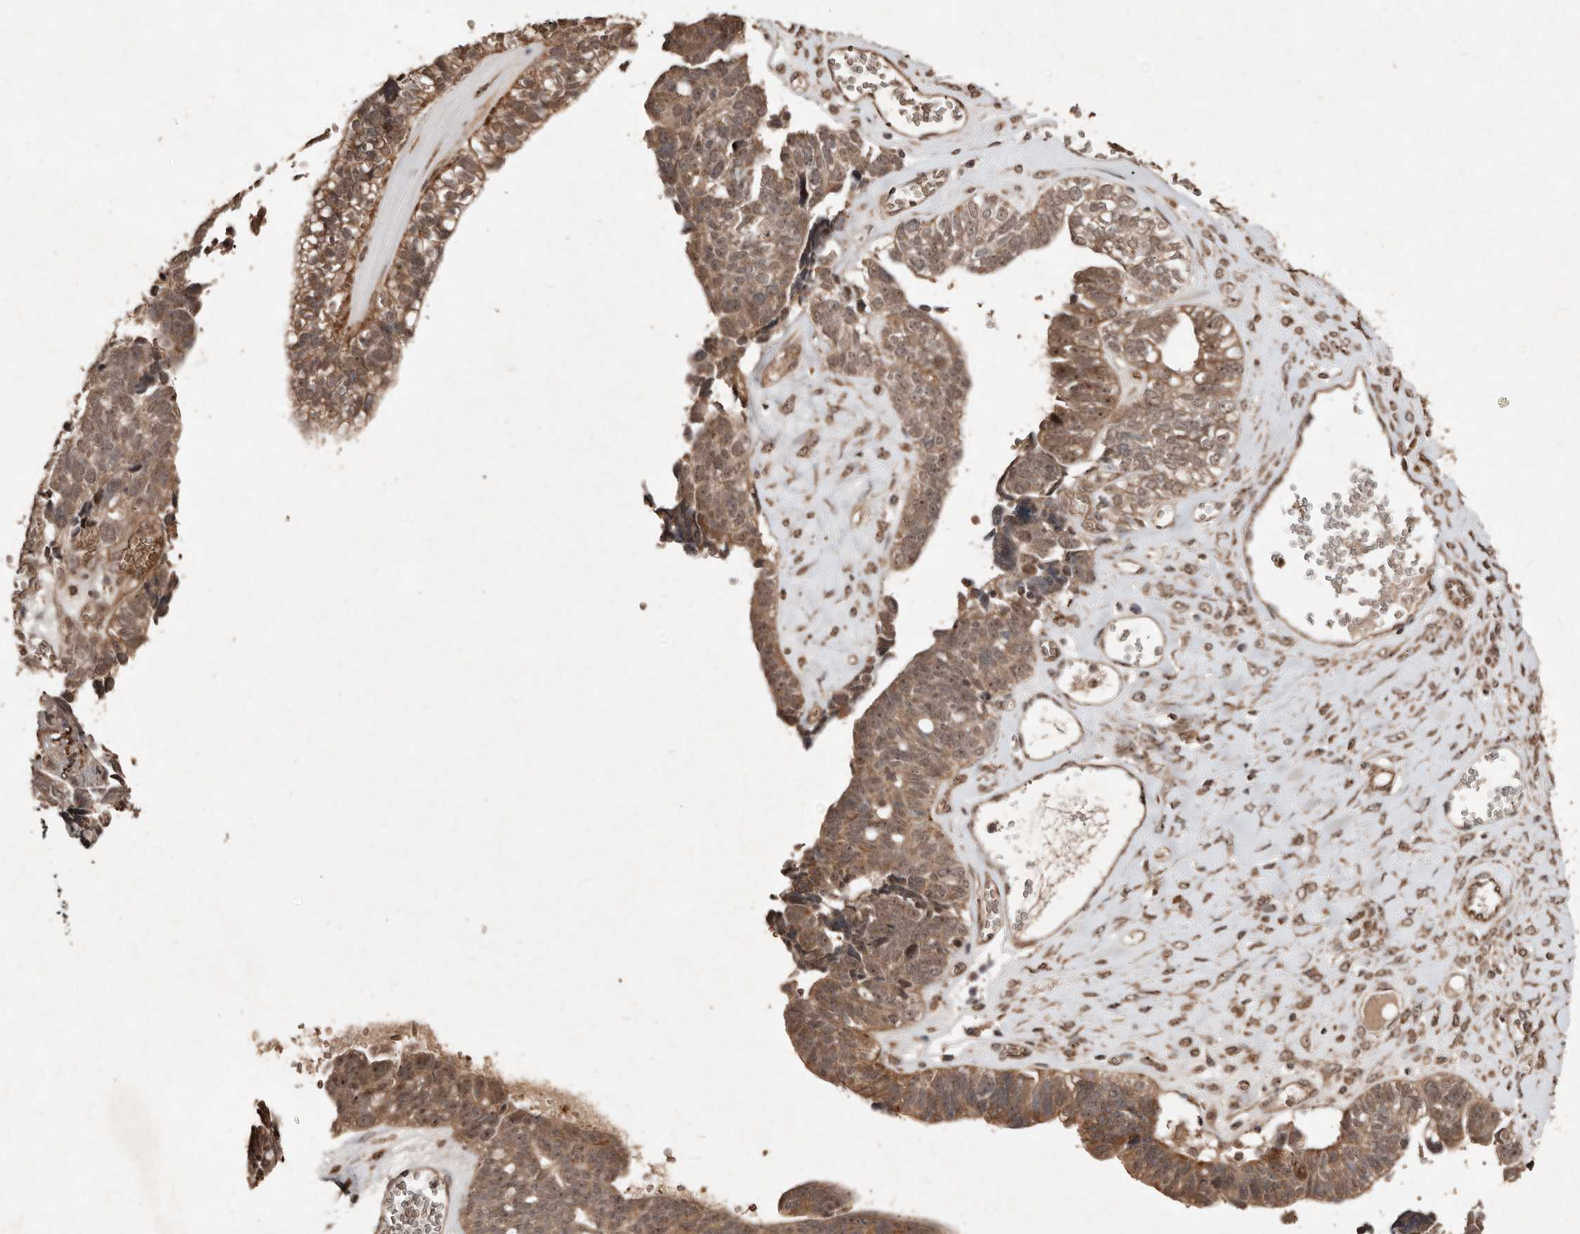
{"staining": {"intensity": "moderate", "quantity": ">75%", "location": "cytoplasmic/membranous"}, "tissue": "ovarian cancer", "cell_type": "Tumor cells", "image_type": "cancer", "snomed": [{"axis": "morphology", "description": "Cystadenocarcinoma, serous, NOS"}, {"axis": "topography", "description": "Ovary"}], "caption": "Ovarian cancer tissue shows moderate cytoplasmic/membranous positivity in approximately >75% of tumor cells, visualized by immunohistochemistry.", "gene": "DIP2C", "patient": {"sex": "female", "age": 79}}